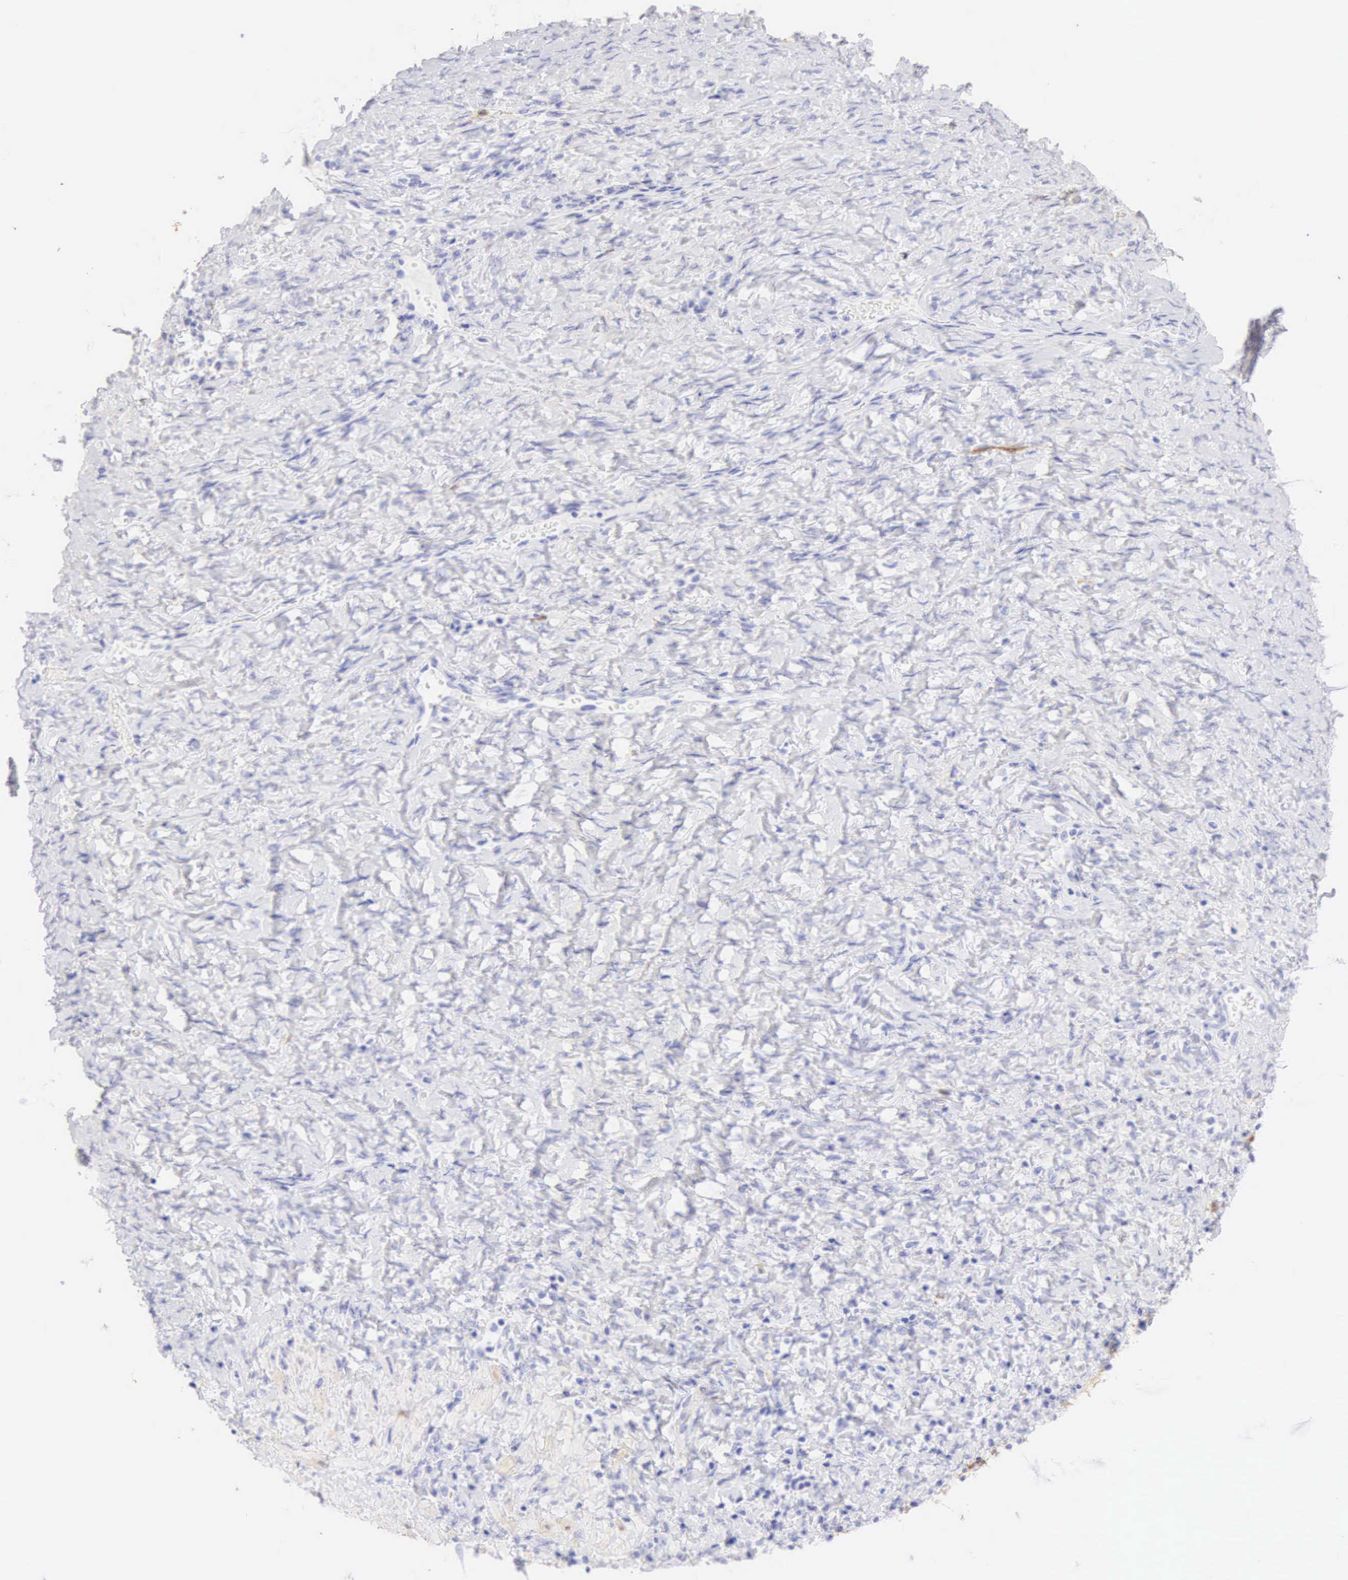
{"staining": {"intensity": "negative", "quantity": "none", "location": "none"}, "tissue": "smooth muscle", "cell_type": "Smooth muscle cells", "image_type": "normal", "snomed": [{"axis": "morphology", "description": "Normal tissue, NOS"}, {"axis": "topography", "description": "Uterus"}], "caption": "High magnification brightfield microscopy of unremarkable smooth muscle stained with DAB (brown) and counterstained with hematoxylin (blue): smooth muscle cells show no significant positivity. (Stains: DAB immunohistochemistry (IHC) with hematoxylin counter stain, Microscopy: brightfield microscopy at high magnification).", "gene": "CDKN2A", "patient": {"sex": "female", "age": 56}}